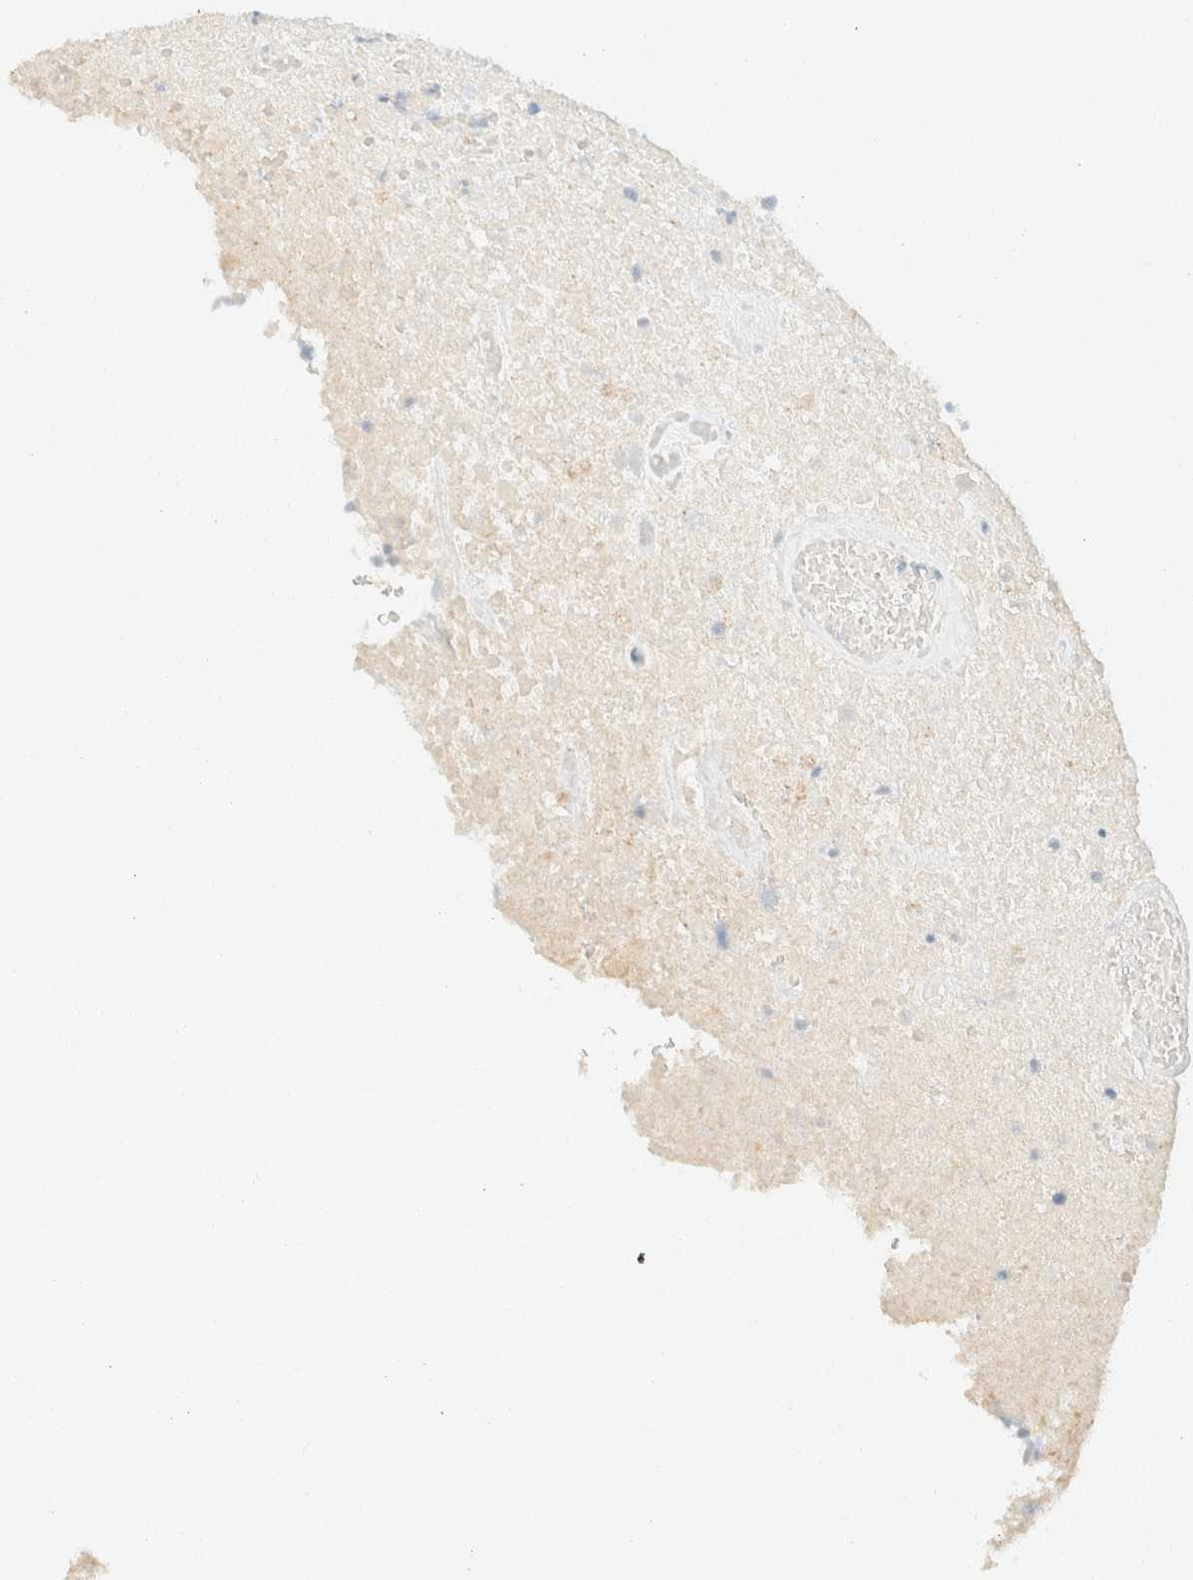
{"staining": {"intensity": "negative", "quantity": "none", "location": "none"}, "tissue": "glioma", "cell_type": "Tumor cells", "image_type": "cancer", "snomed": [{"axis": "morphology", "description": "Glioma, malignant, High grade"}, {"axis": "topography", "description": "Brain"}], "caption": "This is an IHC image of malignant high-grade glioma. There is no expression in tumor cells.", "gene": "GPA33", "patient": {"sex": "male", "age": 71}}